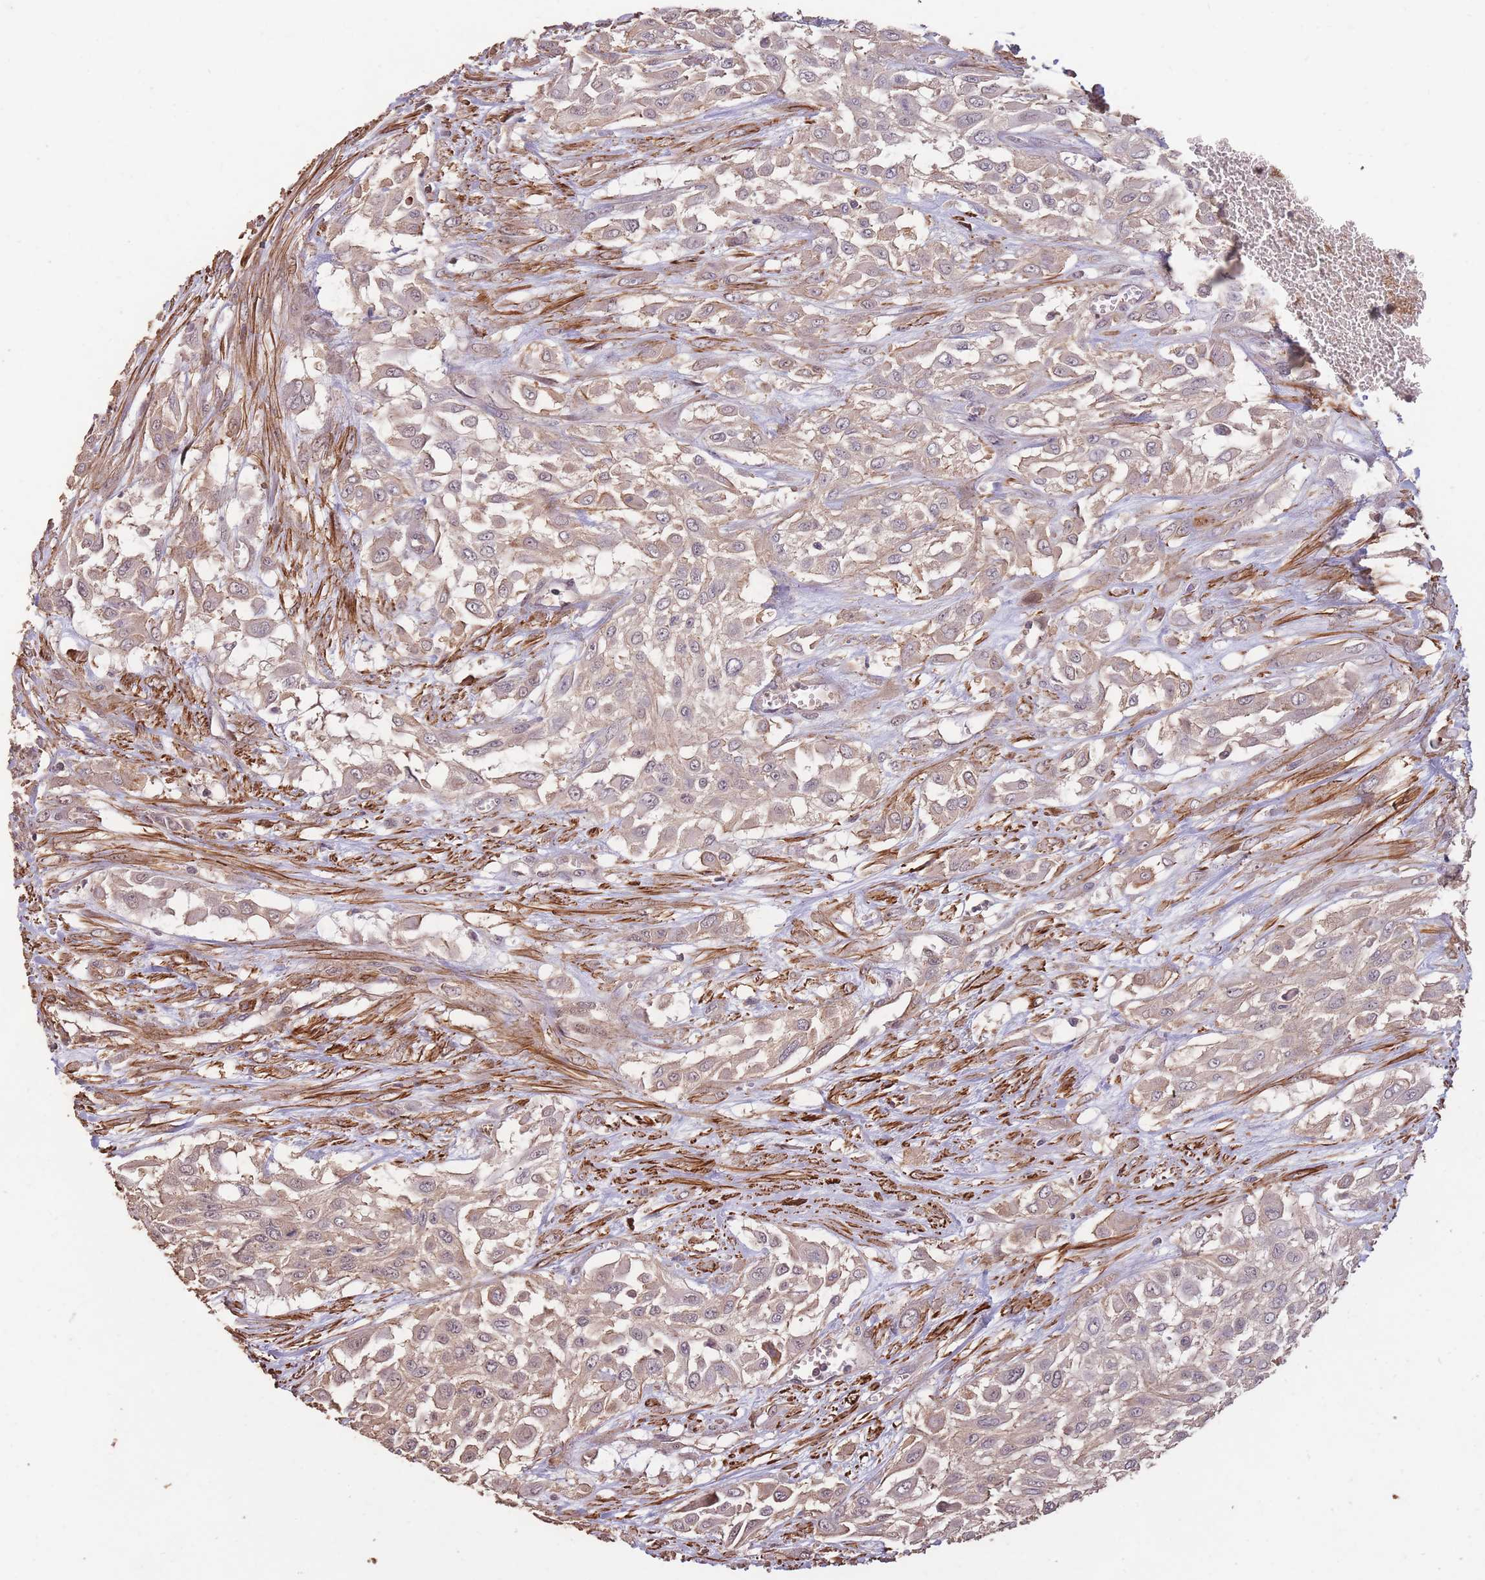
{"staining": {"intensity": "weak", "quantity": ">75%", "location": "cytoplasmic/membranous"}, "tissue": "urothelial cancer", "cell_type": "Tumor cells", "image_type": "cancer", "snomed": [{"axis": "morphology", "description": "Urothelial carcinoma, High grade"}, {"axis": "topography", "description": "Urinary bladder"}], "caption": "Urothelial carcinoma (high-grade) was stained to show a protein in brown. There is low levels of weak cytoplasmic/membranous positivity in about >75% of tumor cells.", "gene": "NLRC4", "patient": {"sex": "male", "age": 57}}